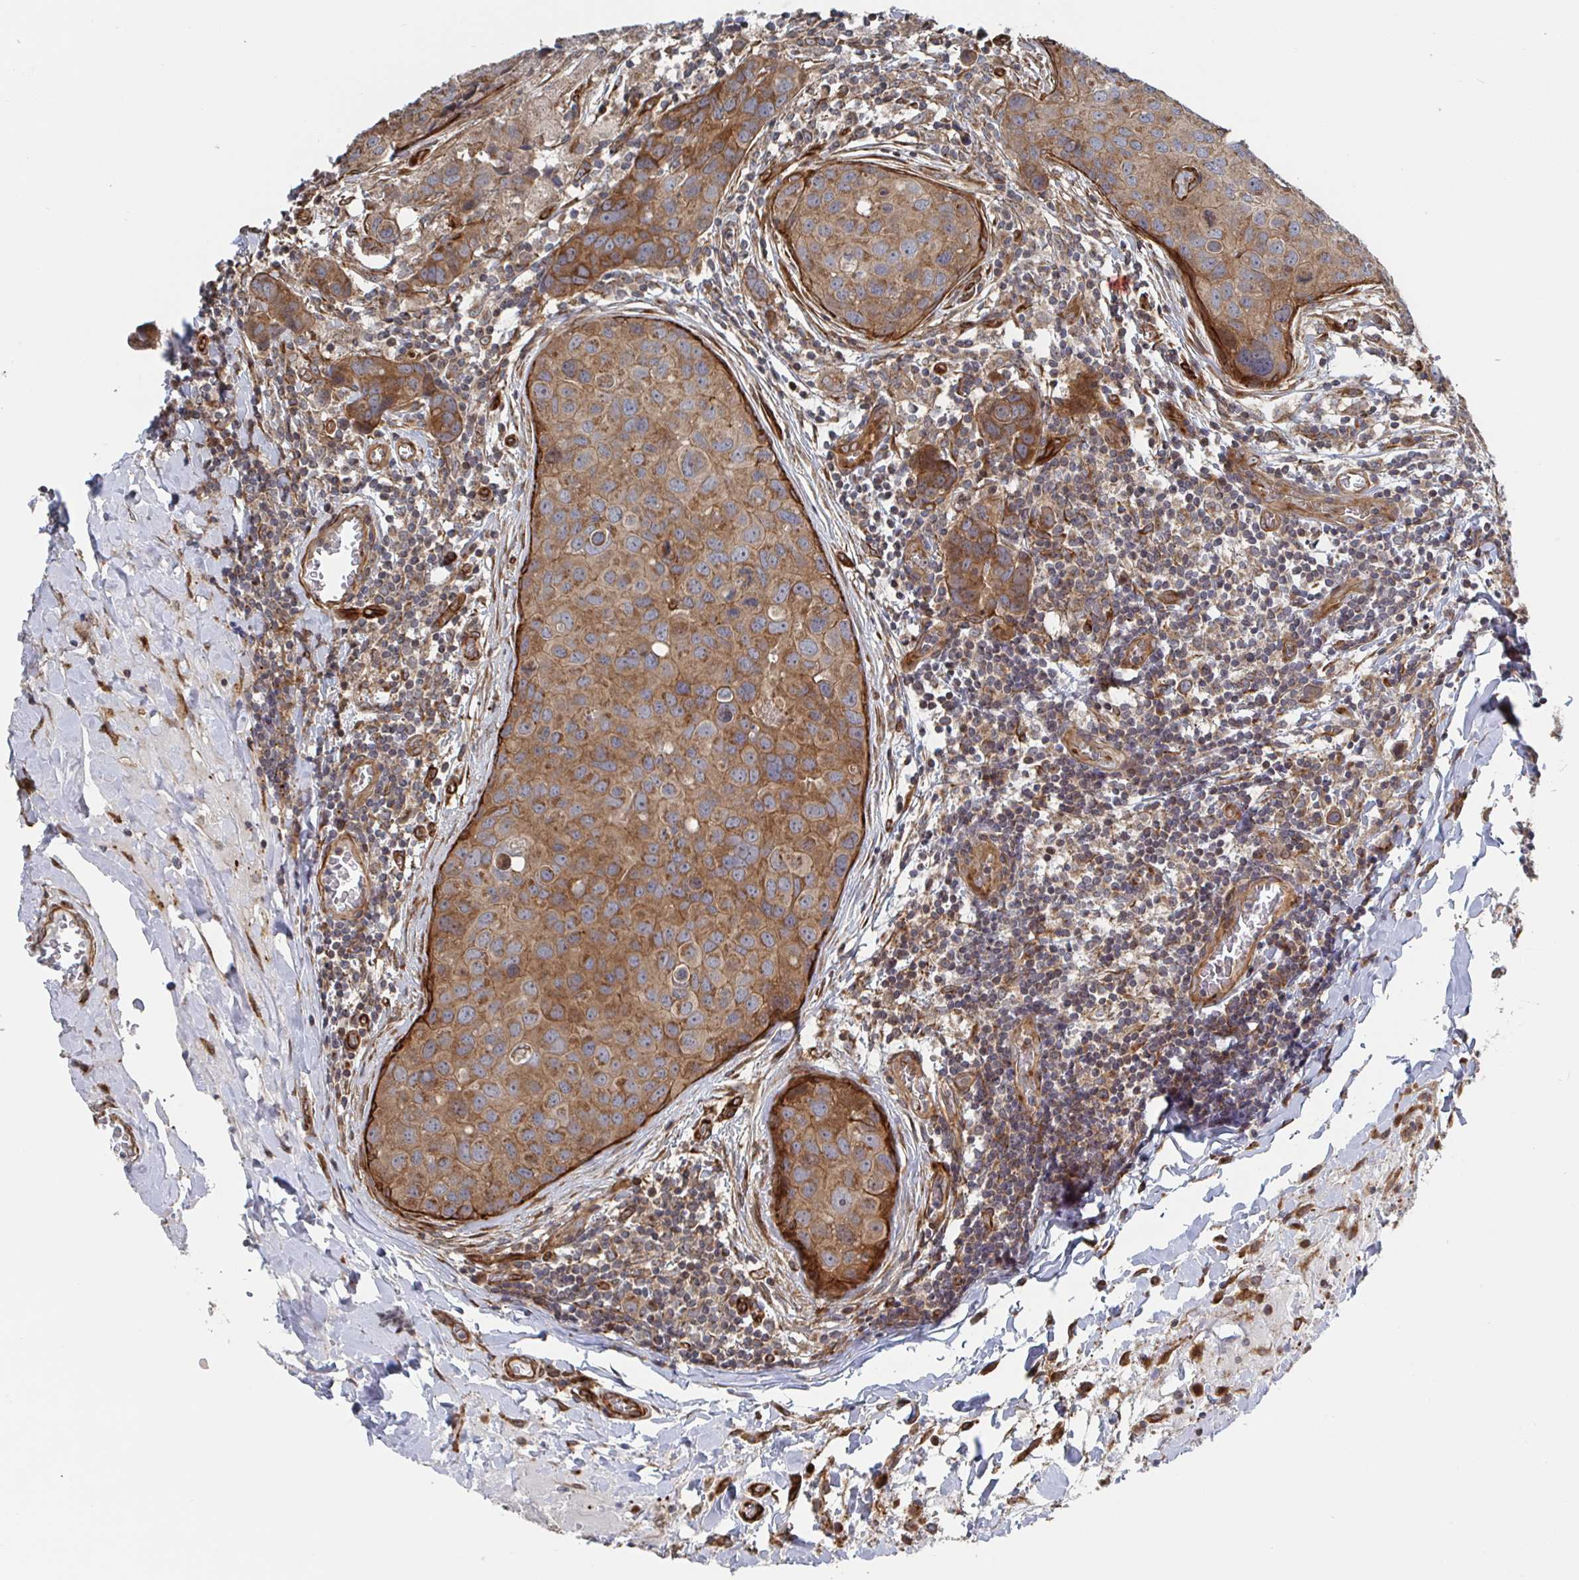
{"staining": {"intensity": "moderate", "quantity": ">75%", "location": "cytoplasmic/membranous"}, "tissue": "breast cancer", "cell_type": "Tumor cells", "image_type": "cancer", "snomed": [{"axis": "morphology", "description": "Duct carcinoma"}, {"axis": "topography", "description": "Breast"}], "caption": "Breast cancer (invasive ductal carcinoma) stained for a protein (brown) displays moderate cytoplasmic/membranous positive staining in approximately >75% of tumor cells.", "gene": "DVL3", "patient": {"sex": "female", "age": 24}}